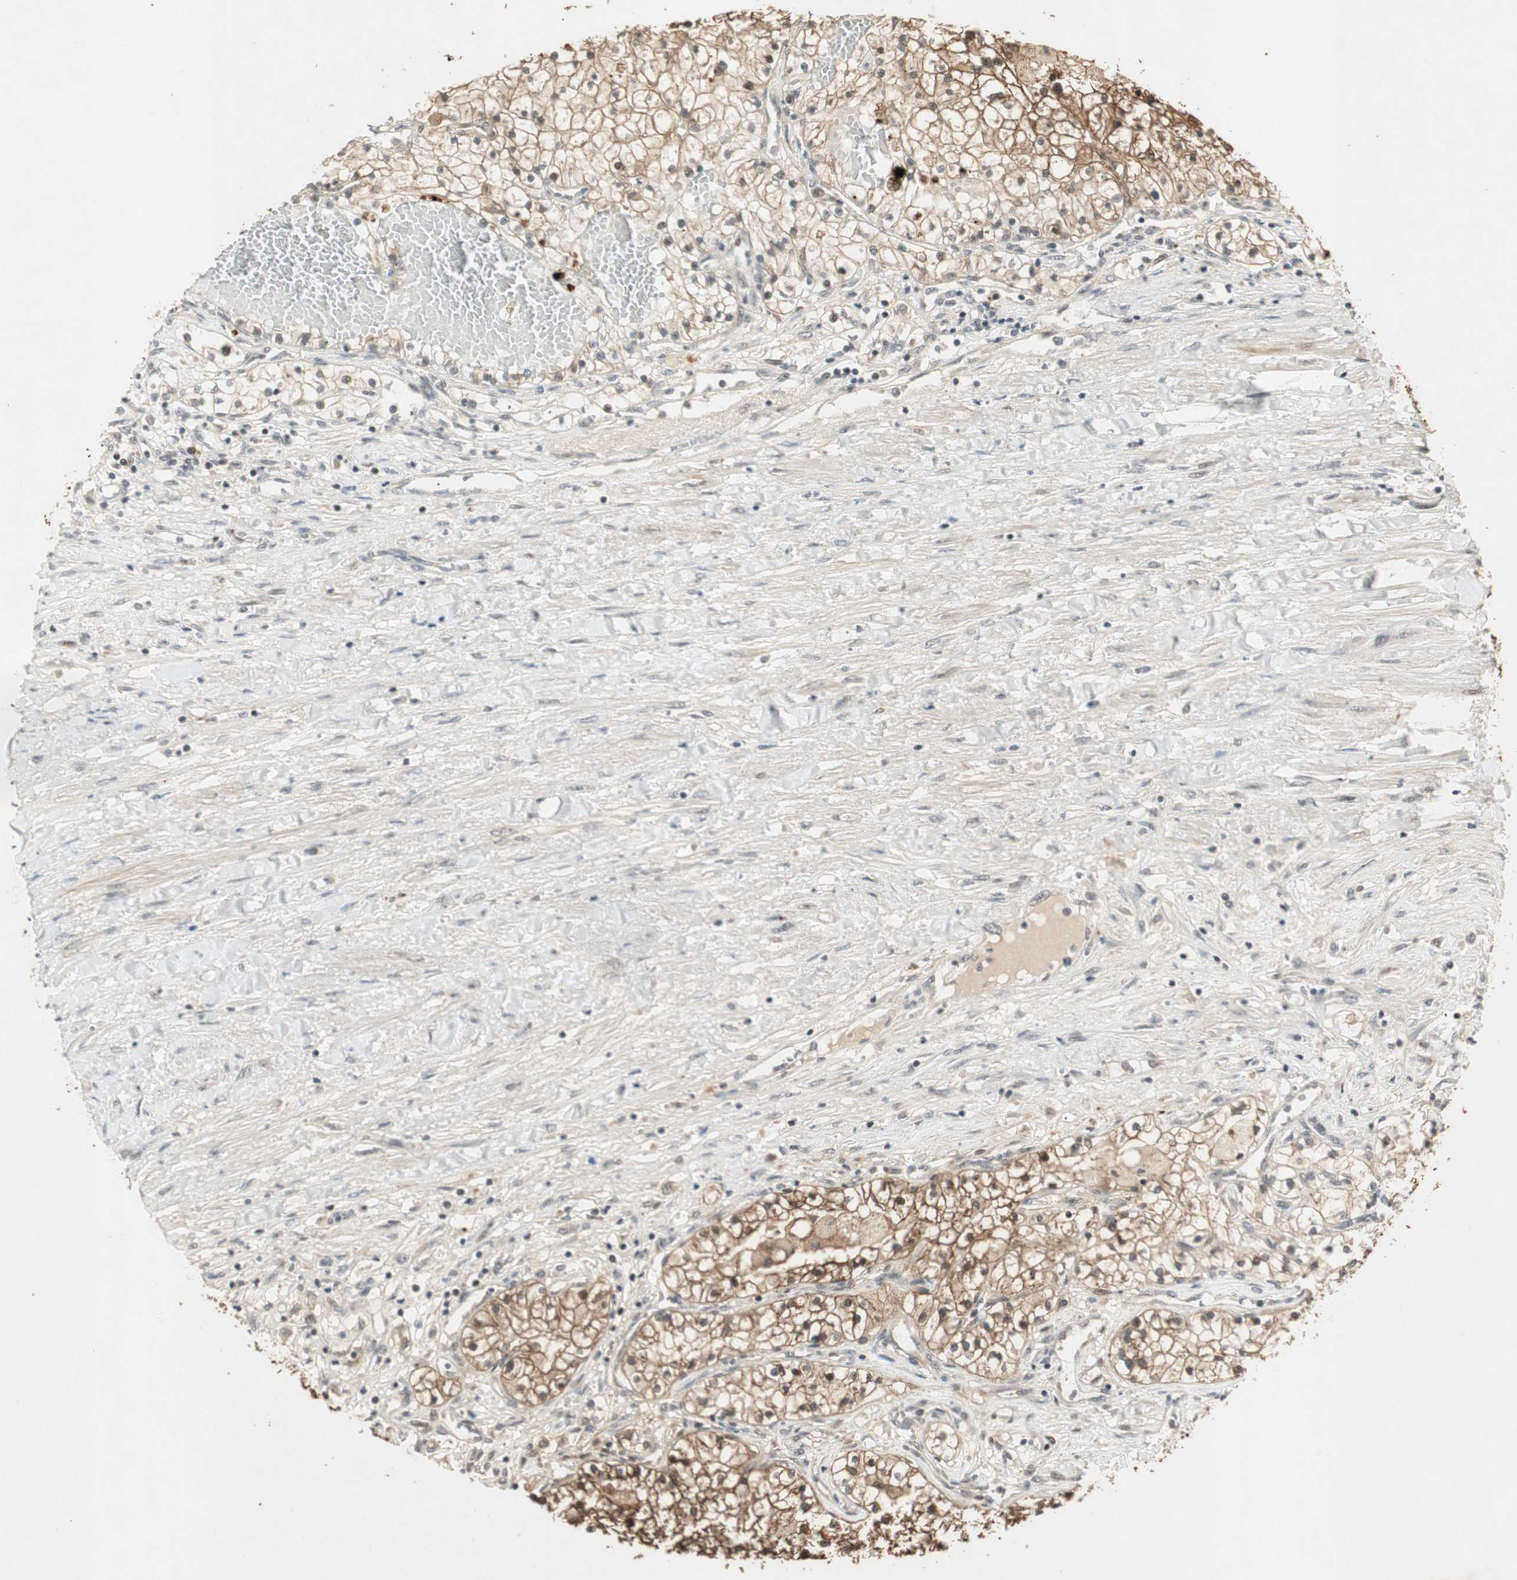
{"staining": {"intensity": "strong", "quantity": ">75%", "location": "cytoplasmic/membranous"}, "tissue": "renal cancer", "cell_type": "Tumor cells", "image_type": "cancer", "snomed": [{"axis": "morphology", "description": "Adenocarcinoma, NOS"}, {"axis": "topography", "description": "Kidney"}], "caption": "Tumor cells show strong cytoplasmic/membranous expression in approximately >75% of cells in renal adenocarcinoma. (Brightfield microscopy of DAB IHC at high magnification).", "gene": "ACSL5", "patient": {"sex": "male", "age": 68}}